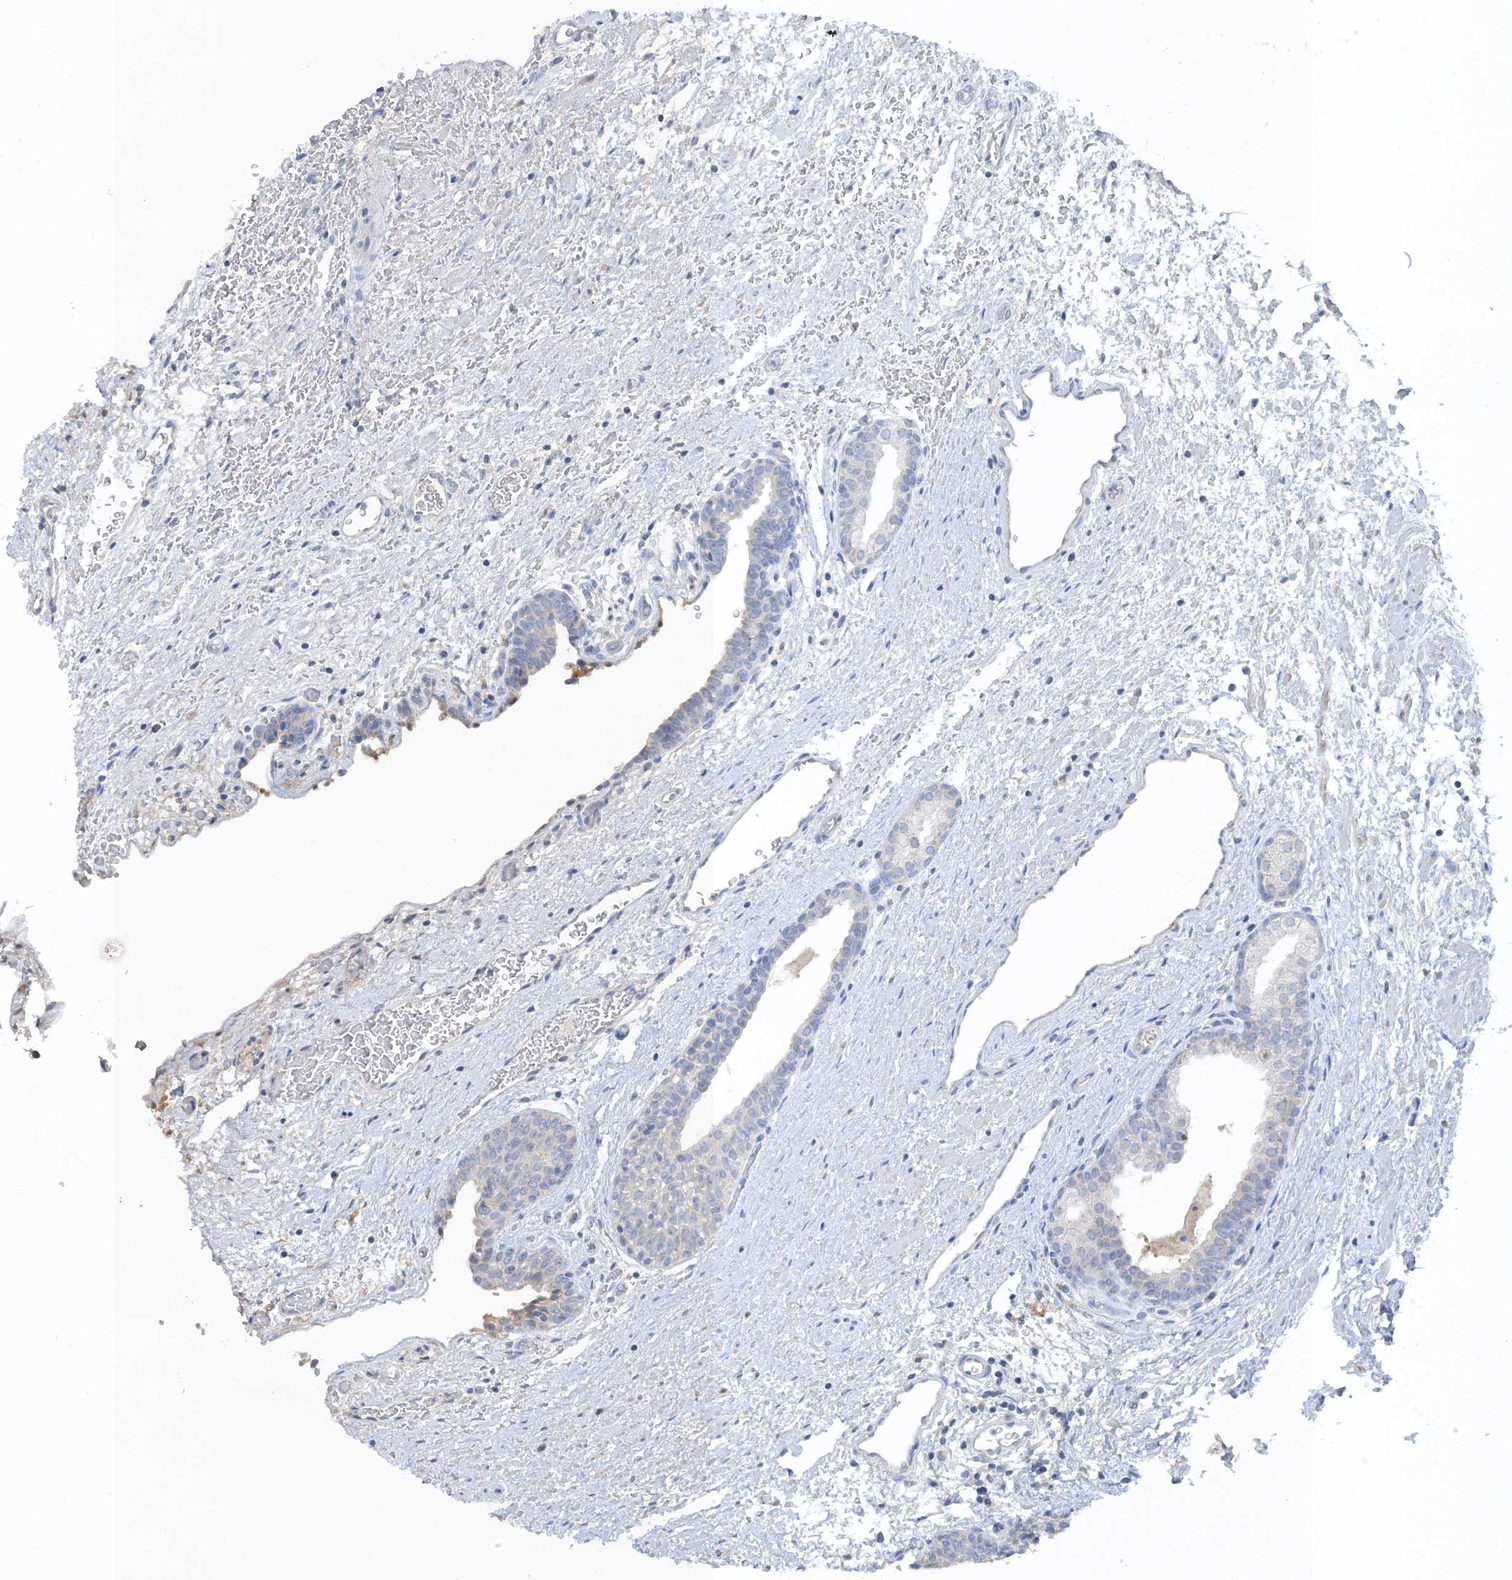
{"staining": {"intensity": "negative", "quantity": "none", "location": "none"}, "tissue": "prostate", "cell_type": "Glandular cells", "image_type": "normal", "snomed": [{"axis": "morphology", "description": "Normal tissue, NOS"}, {"axis": "topography", "description": "Prostate"}], "caption": "Immunohistochemical staining of unremarkable prostate exhibits no significant positivity in glandular cells.", "gene": "CTRL", "patient": {"sex": "male", "age": 48}}